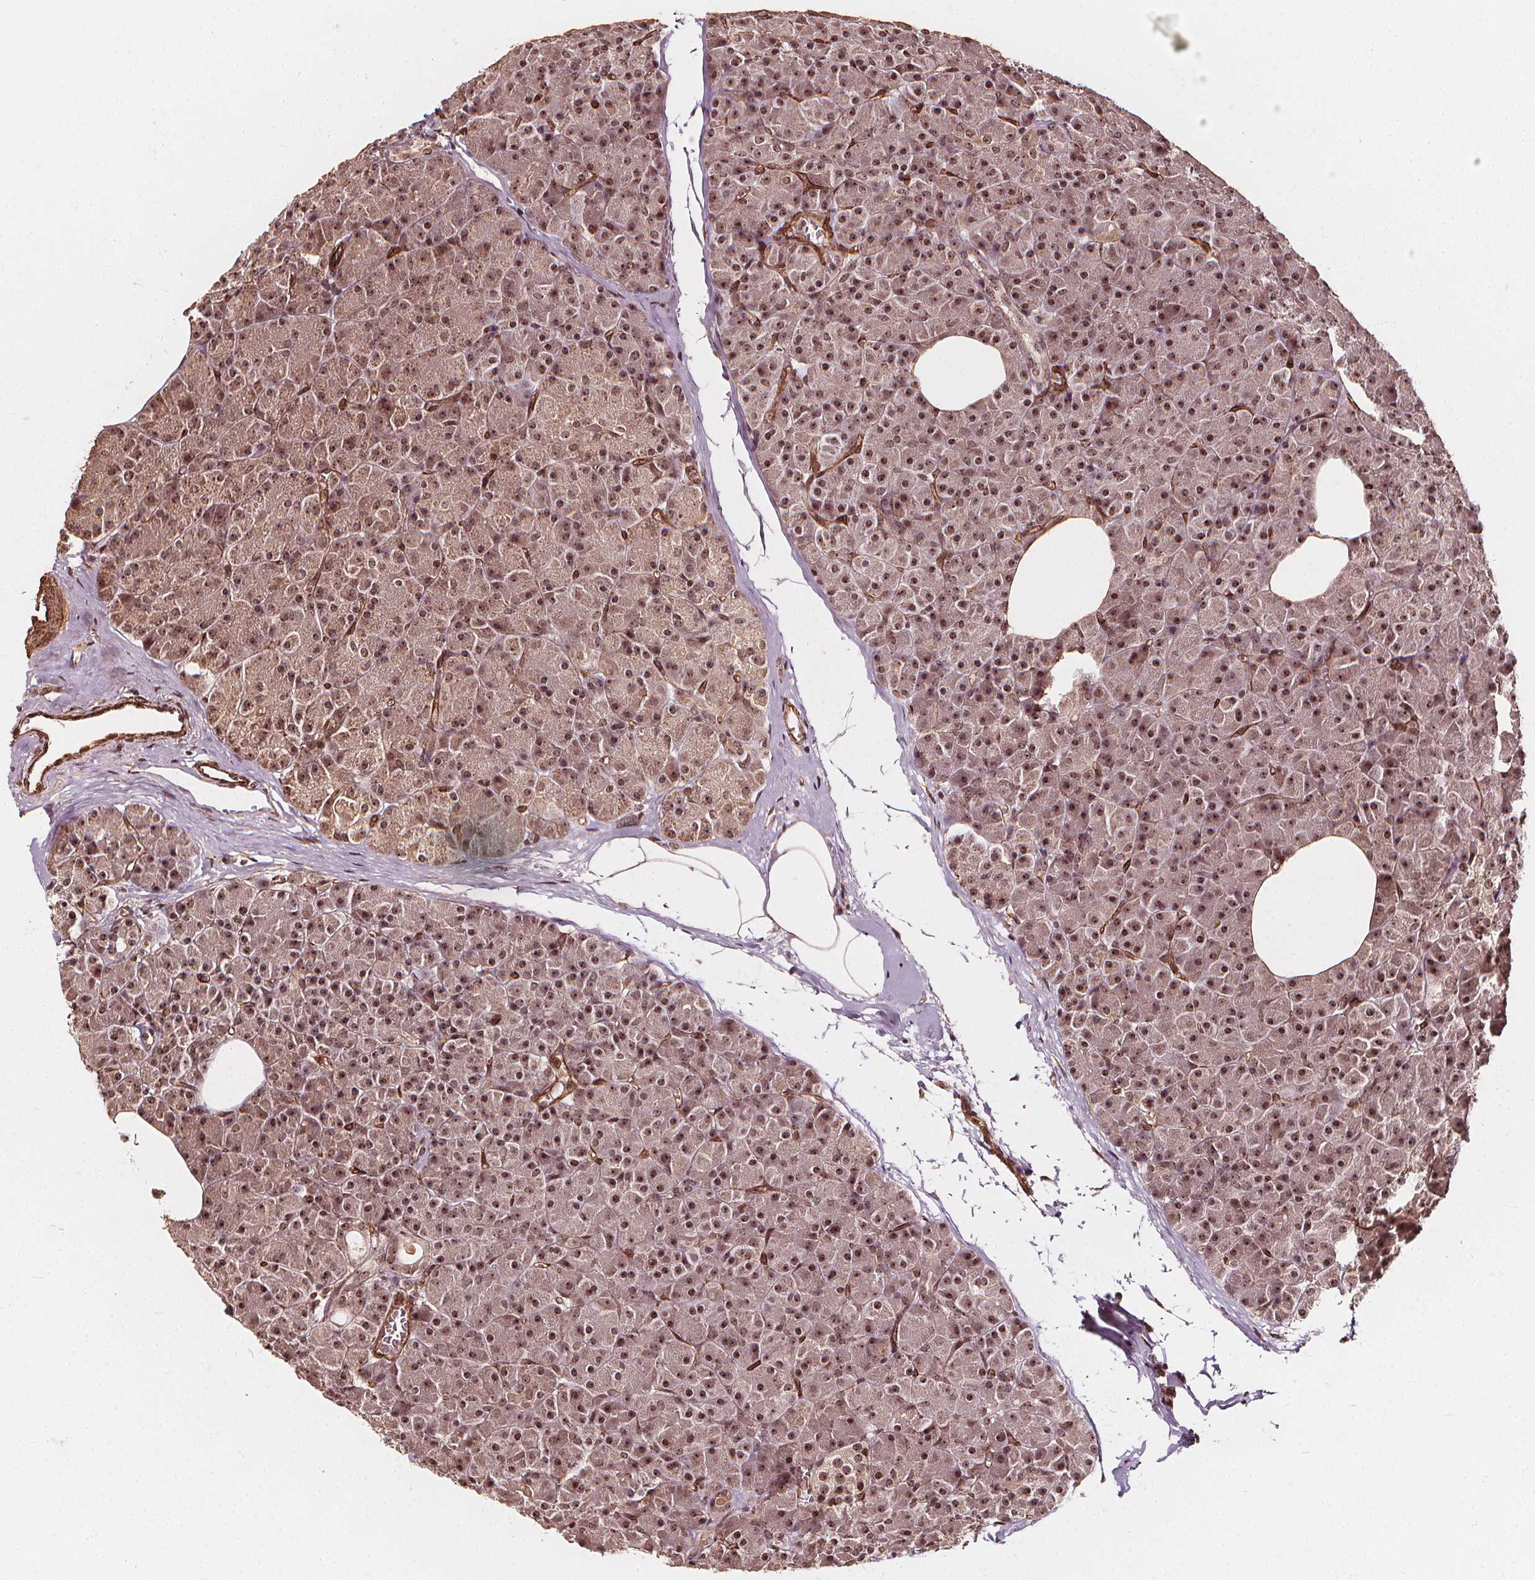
{"staining": {"intensity": "moderate", "quantity": ">75%", "location": "cytoplasmic/membranous,nuclear"}, "tissue": "pancreas", "cell_type": "Exocrine glandular cells", "image_type": "normal", "snomed": [{"axis": "morphology", "description": "Normal tissue, NOS"}, {"axis": "topography", "description": "Pancreas"}], "caption": "Exocrine glandular cells show medium levels of moderate cytoplasmic/membranous,nuclear positivity in approximately >75% of cells in unremarkable pancreas. (IHC, brightfield microscopy, high magnification).", "gene": "EXOSC9", "patient": {"sex": "female", "age": 45}}